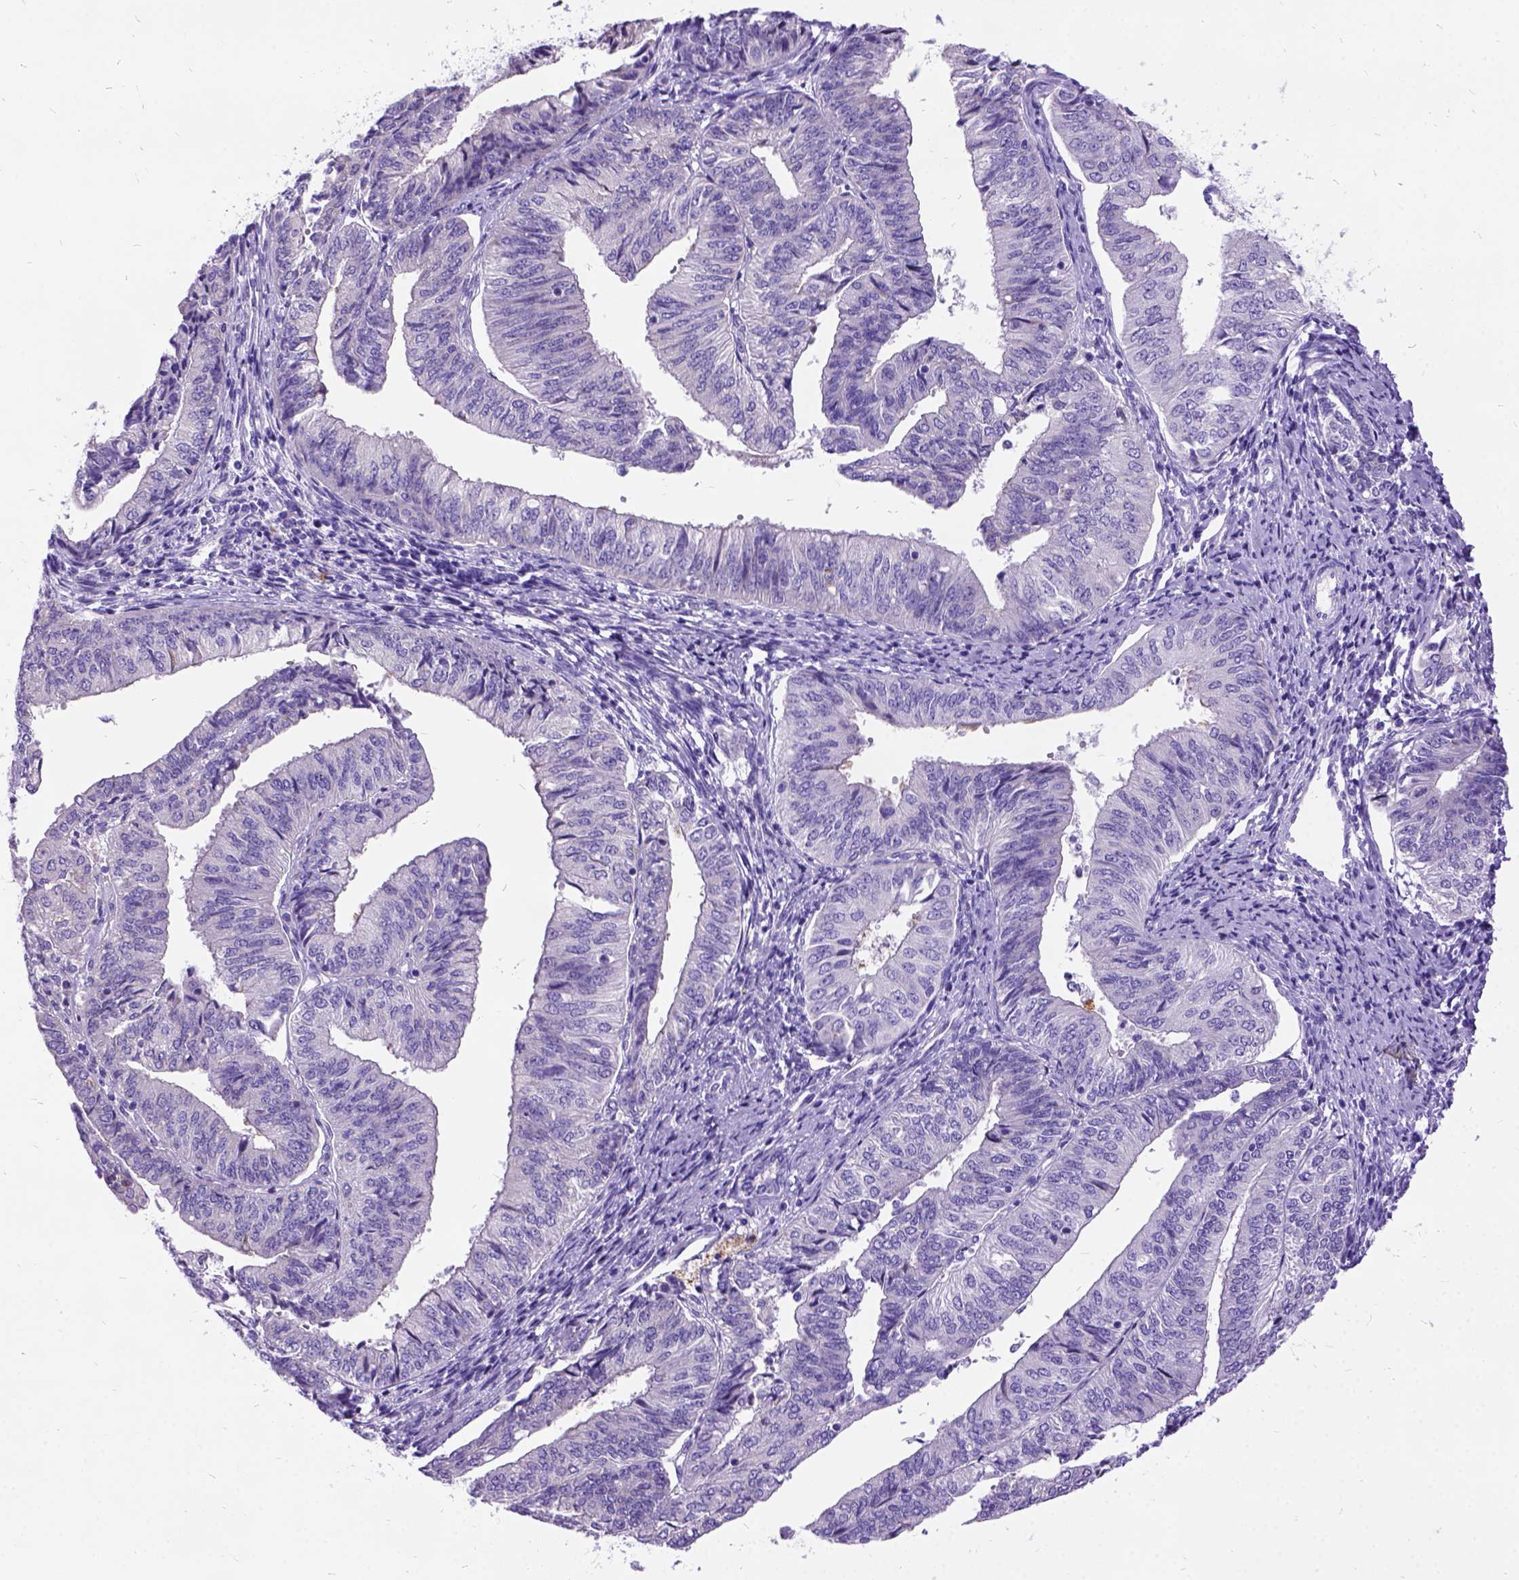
{"staining": {"intensity": "negative", "quantity": "none", "location": "none"}, "tissue": "endometrial cancer", "cell_type": "Tumor cells", "image_type": "cancer", "snomed": [{"axis": "morphology", "description": "Adenocarcinoma, NOS"}, {"axis": "topography", "description": "Endometrium"}], "caption": "Immunohistochemistry (IHC) histopathology image of neoplastic tissue: human endometrial adenocarcinoma stained with DAB shows no significant protein expression in tumor cells.", "gene": "CFAP54", "patient": {"sex": "female", "age": 58}}